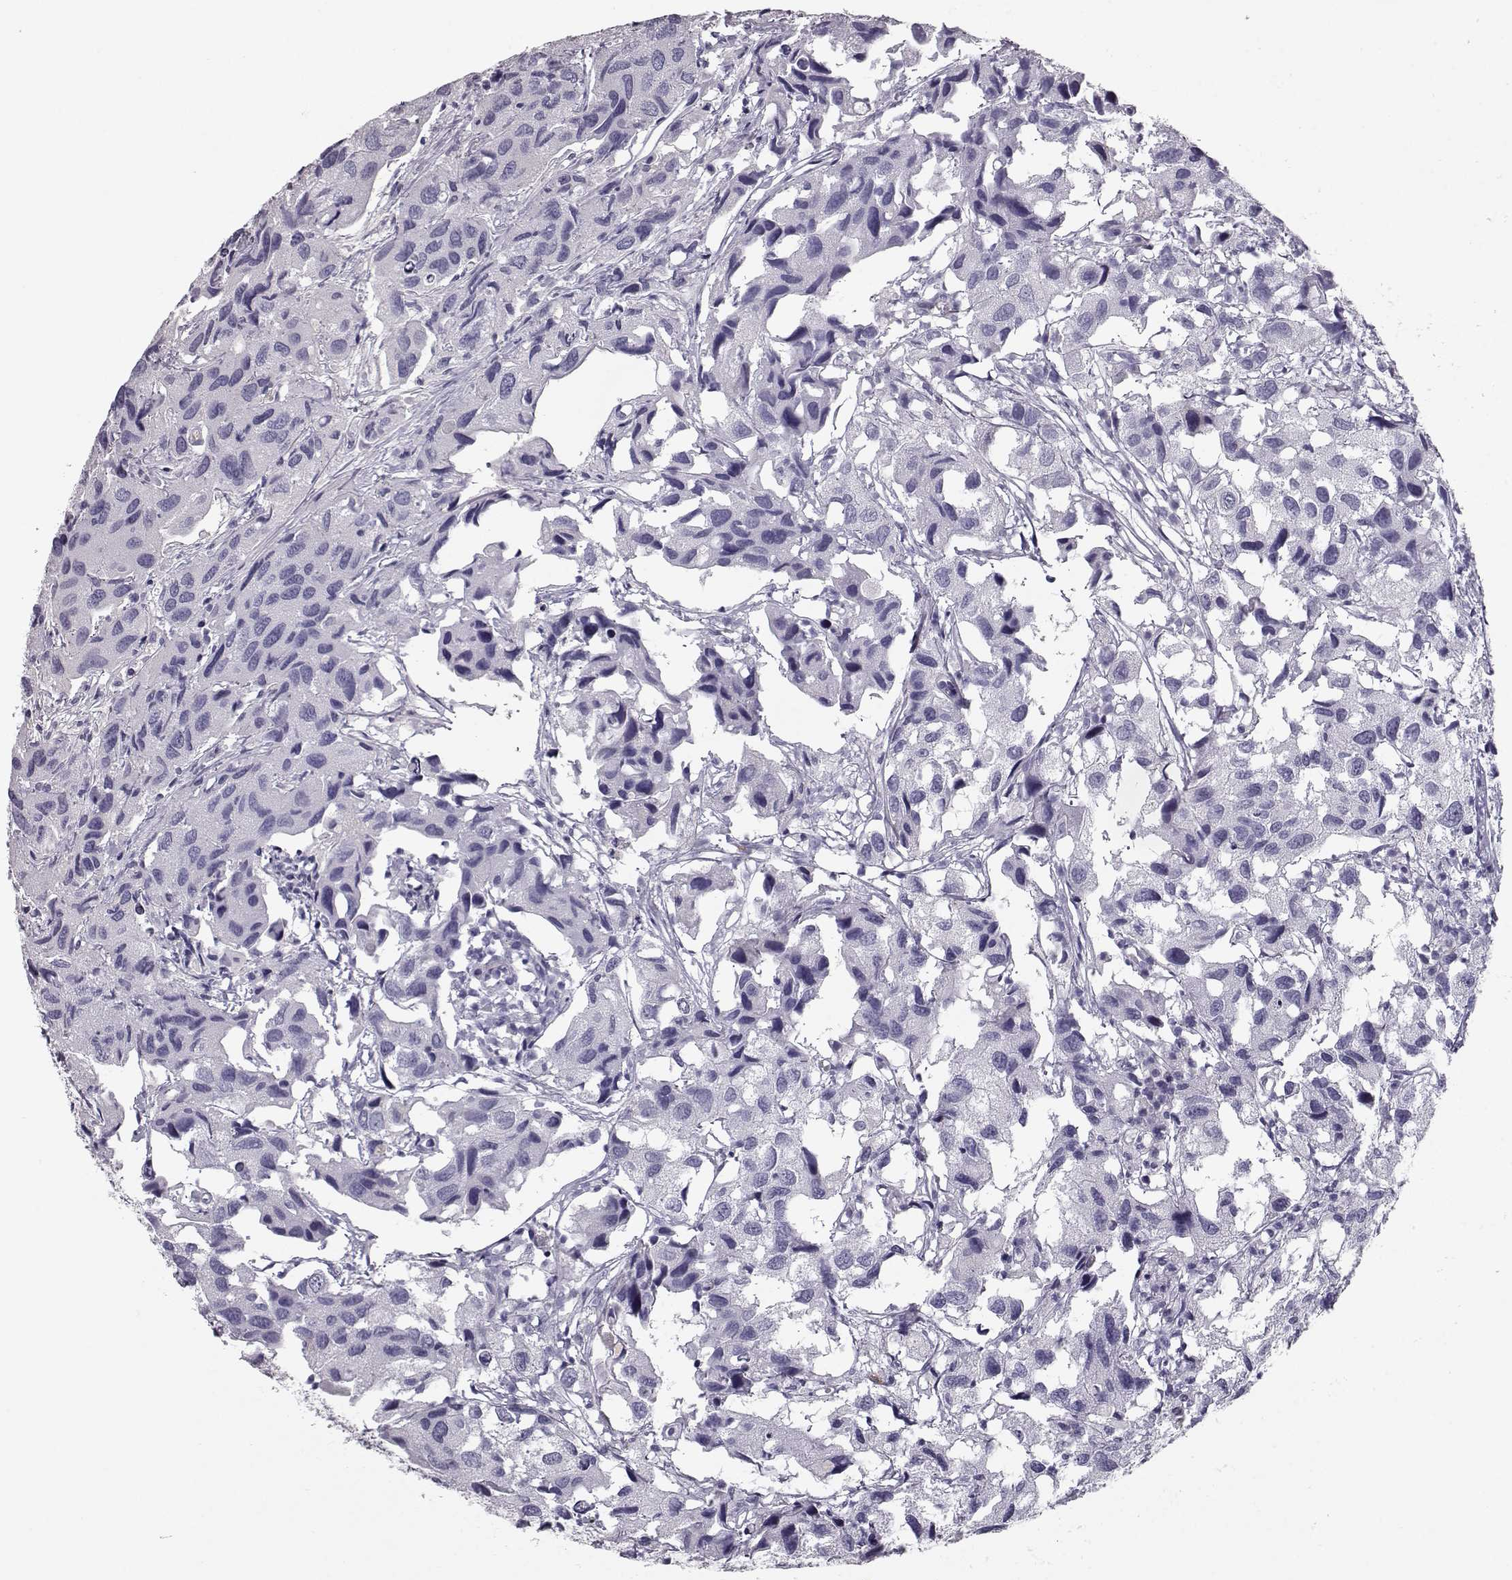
{"staining": {"intensity": "negative", "quantity": "none", "location": "none"}, "tissue": "urothelial cancer", "cell_type": "Tumor cells", "image_type": "cancer", "snomed": [{"axis": "morphology", "description": "Urothelial carcinoma, High grade"}, {"axis": "topography", "description": "Urinary bladder"}], "caption": "Immunohistochemistry of urothelial cancer displays no expression in tumor cells.", "gene": "CCL19", "patient": {"sex": "male", "age": 79}}